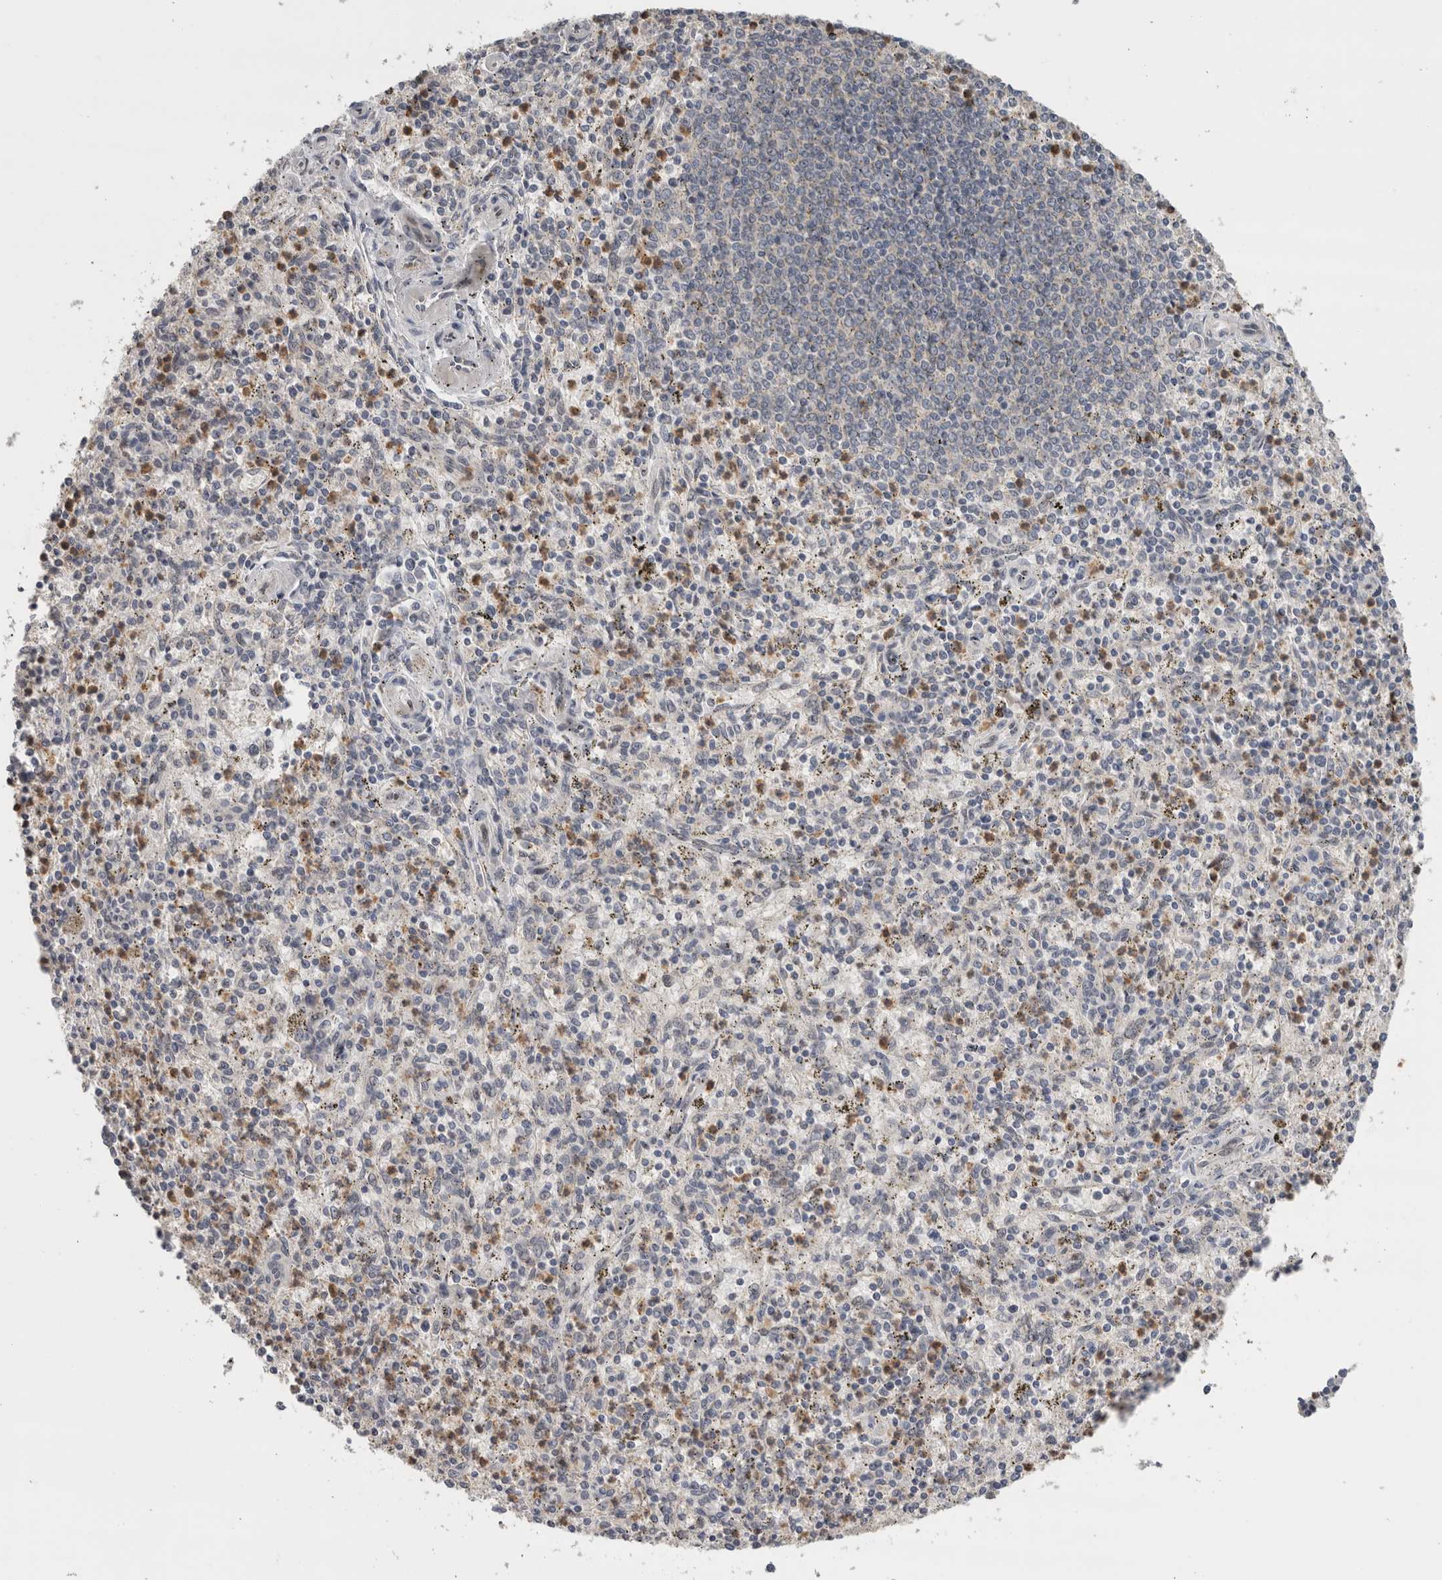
{"staining": {"intensity": "moderate", "quantity": "25%-75%", "location": "cytoplasmic/membranous"}, "tissue": "spleen", "cell_type": "Cells in red pulp", "image_type": "normal", "snomed": [{"axis": "morphology", "description": "Normal tissue, NOS"}, {"axis": "topography", "description": "Spleen"}], "caption": "Immunohistochemistry (IHC) (DAB (3,3'-diaminobenzidine)) staining of unremarkable spleen displays moderate cytoplasmic/membranous protein staining in about 25%-75% of cells in red pulp. Nuclei are stained in blue.", "gene": "KLK5", "patient": {"sex": "male", "age": 72}}